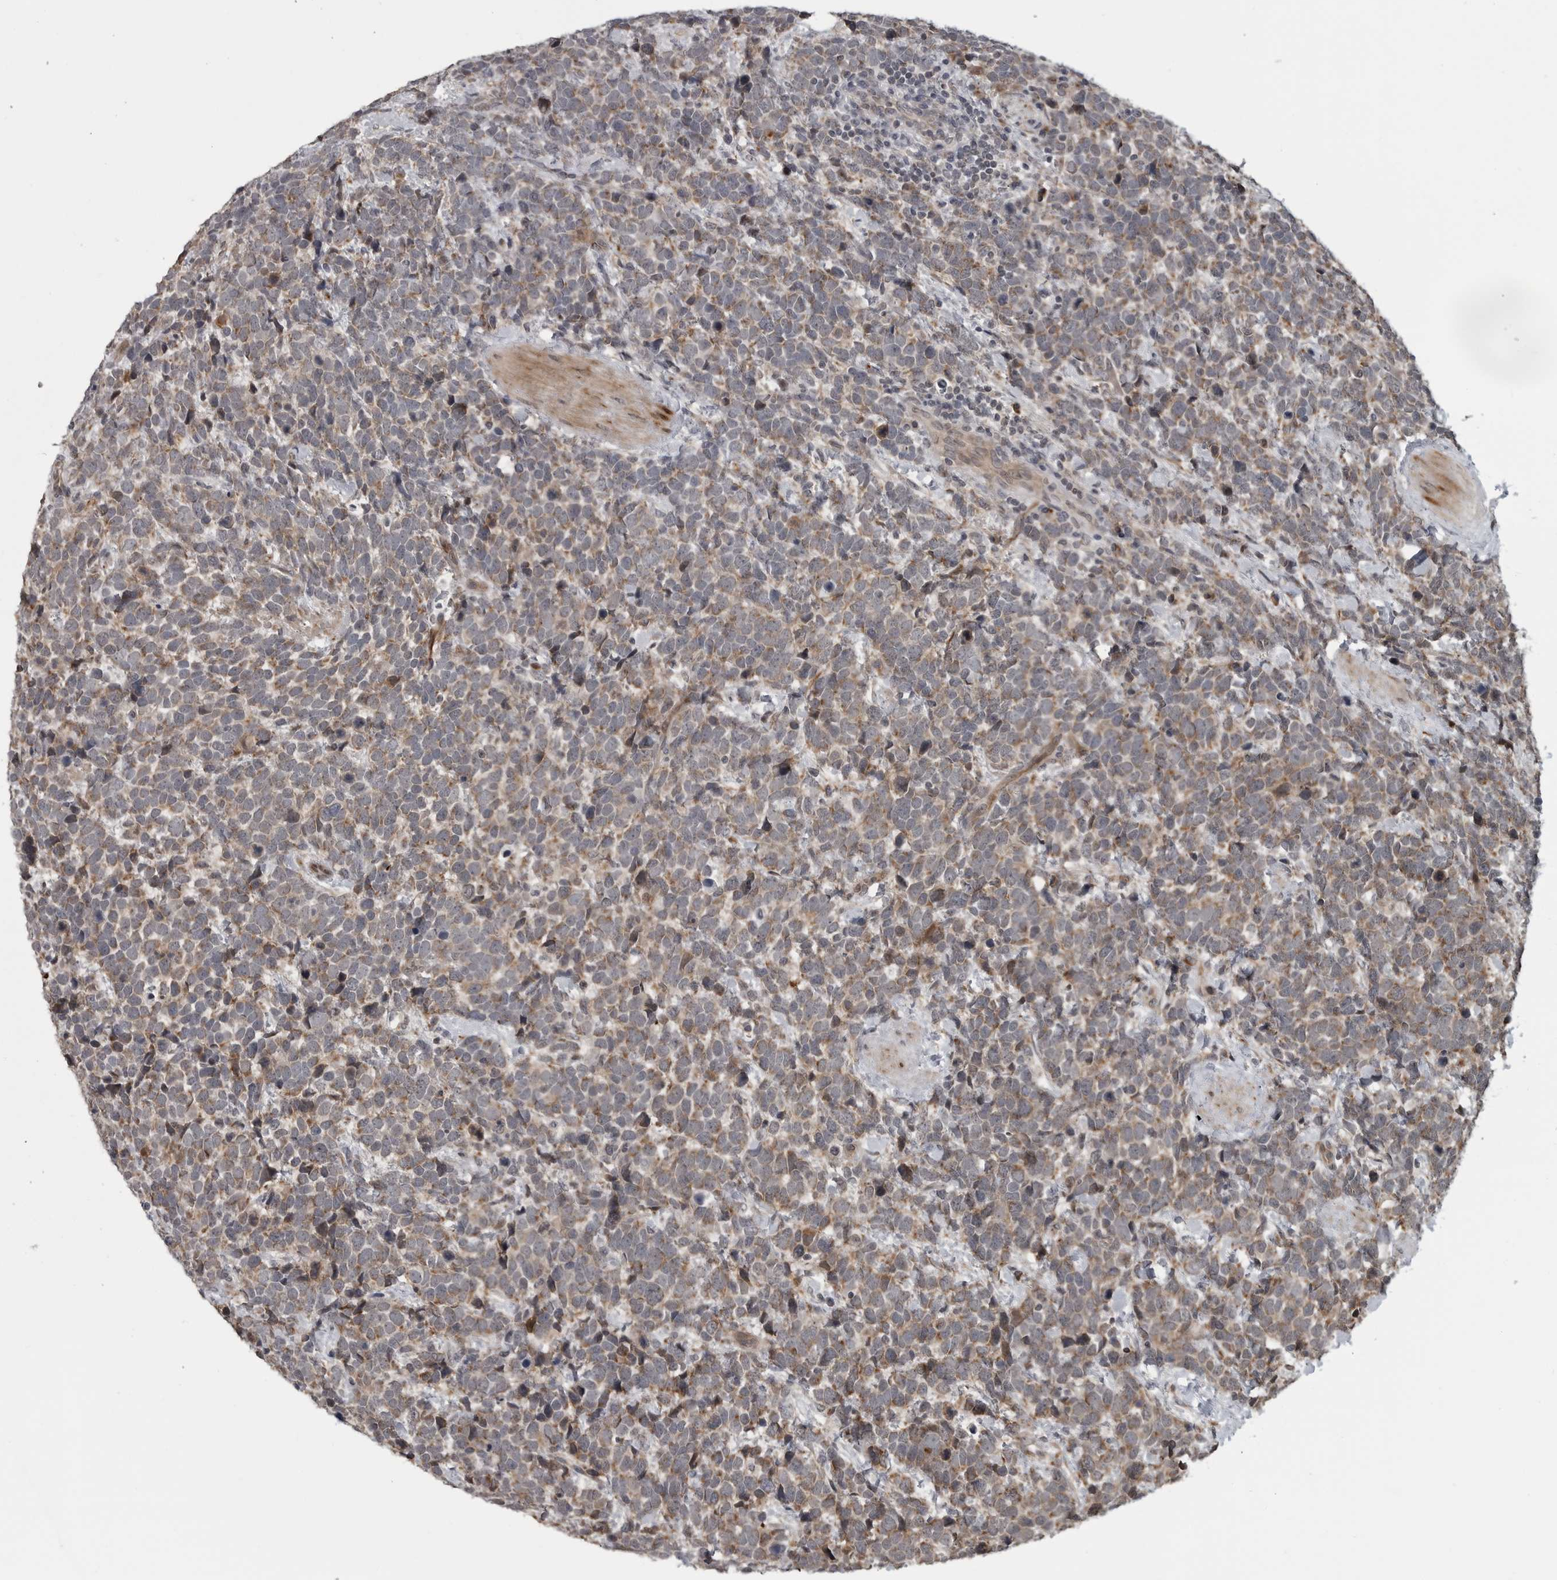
{"staining": {"intensity": "moderate", "quantity": ">75%", "location": "cytoplasmic/membranous"}, "tissue": "urothelial cancer", "cell_type": "Tumor cells", "image_type": "cancer", "snomed": [{"axis": "morphology", "description": "Urothelial carcinoma, High grade"}, {"axis": "topography", "description": "Urinary bladder"}], "caption": "Brown immunohistochemical staining in human urothelial carcinoma (high-grade) shows moderate cytoplasmic/membranous expression in approximately >75% of tumor cells.", "gene": "FAAP100", "patient": {"sex": "female", "age": 82}}